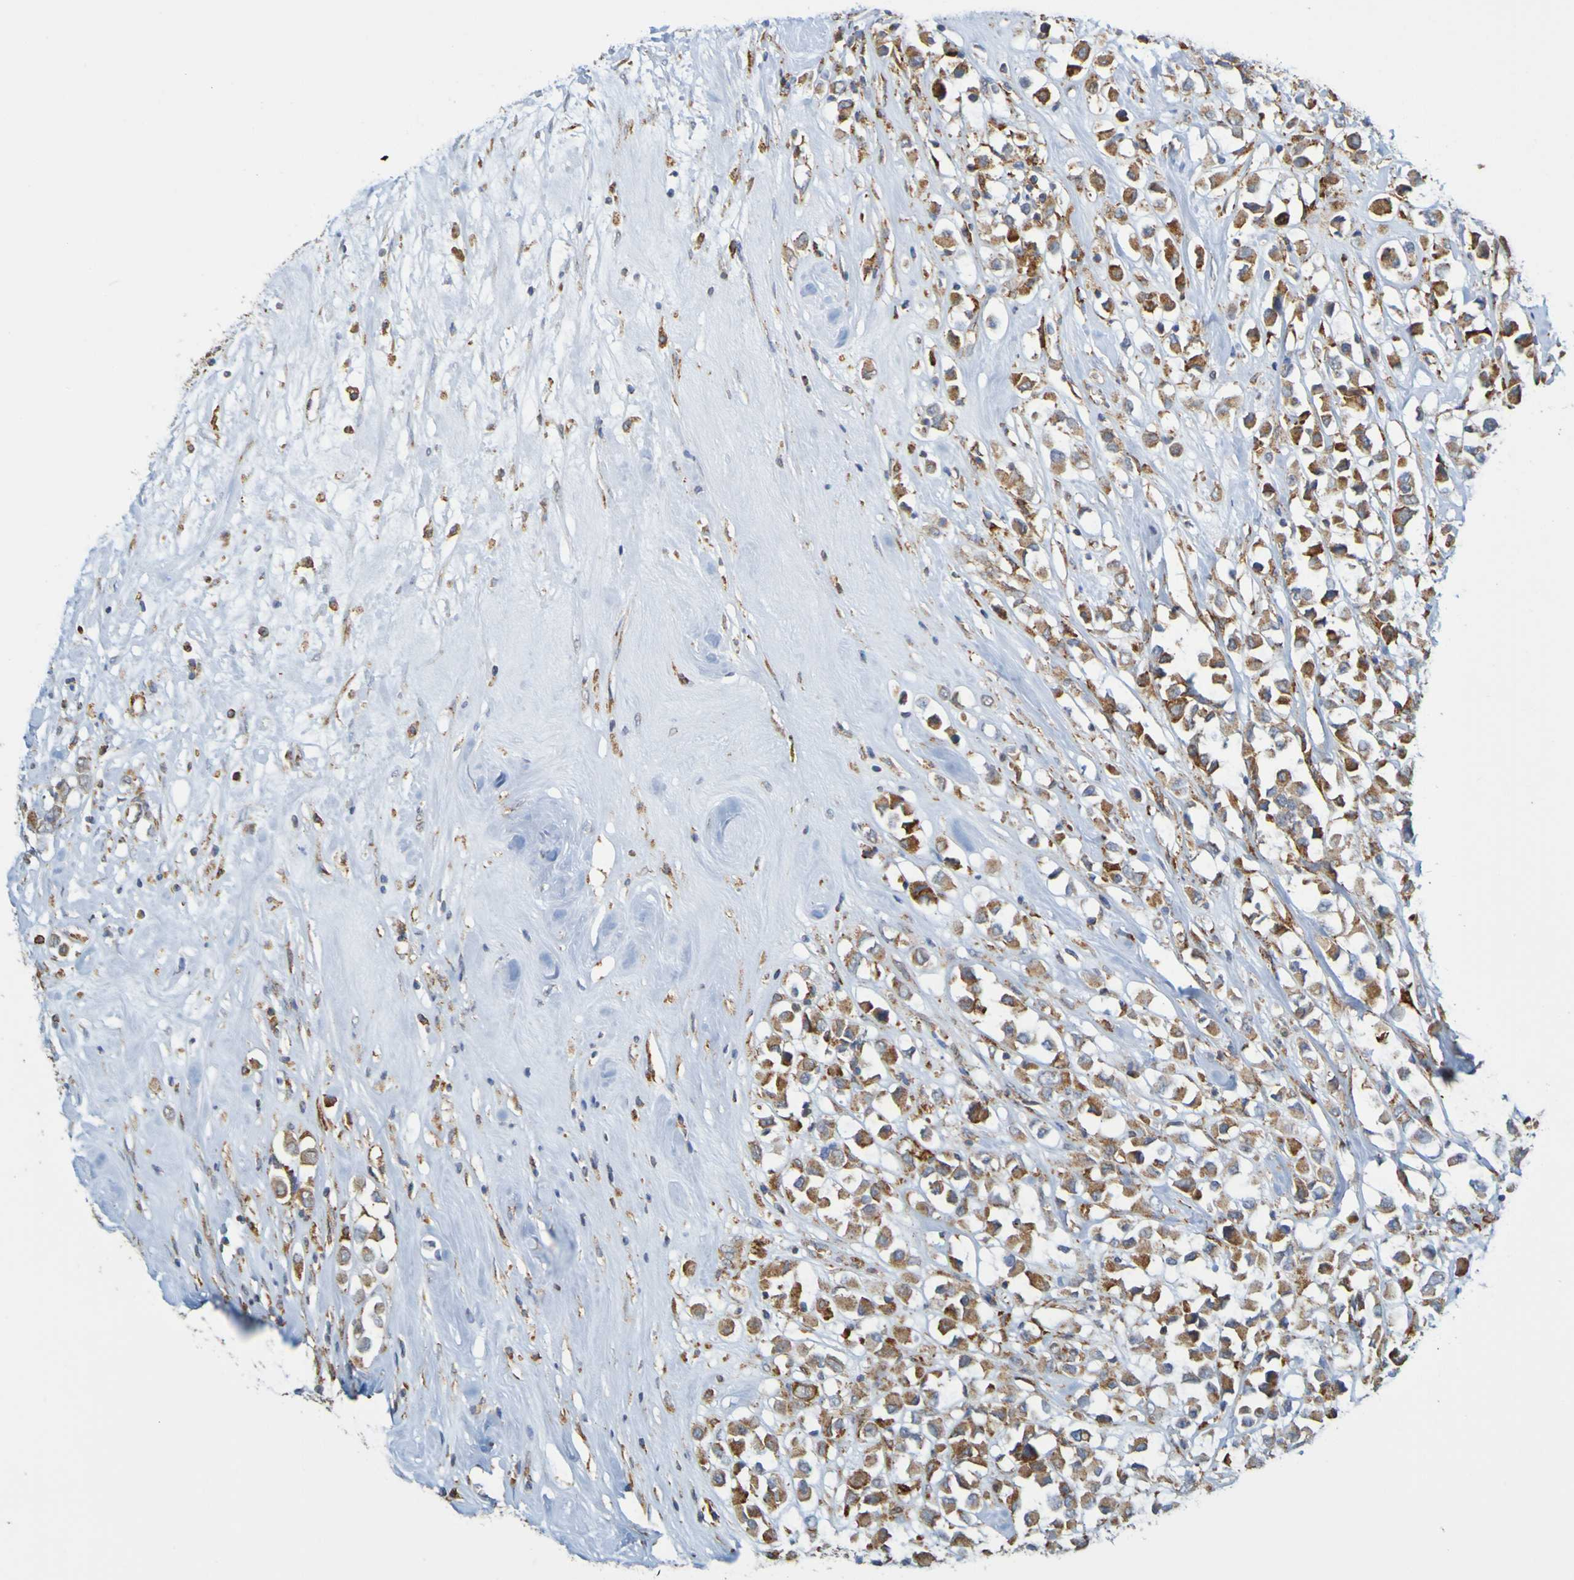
{"staining": {"intensity": "moderate", "quantity": ">75%", "location": "cytoplasmic/membranous"}, "tissue": "breast cancer", "cell_type": "Tumor cells", "image_type": "cancer", "snomed": [{"axis": "morphology", "description": "Duct carcinoma"}, {"axis": "topography", "description": "Breast"}], "caption": "Breast invasive ductal carcinoma tissue exhibits moderate cytoplasmic/membranous positivity in about >75% of tumor cells, visualized by immunohistochemistry. (DAB (3,3'-diaminobenzidine) = brown stain, brightfield microscopy at high magnification).", "gene": "PDIA3", "patient": {"sex": "female", "age": 61}}